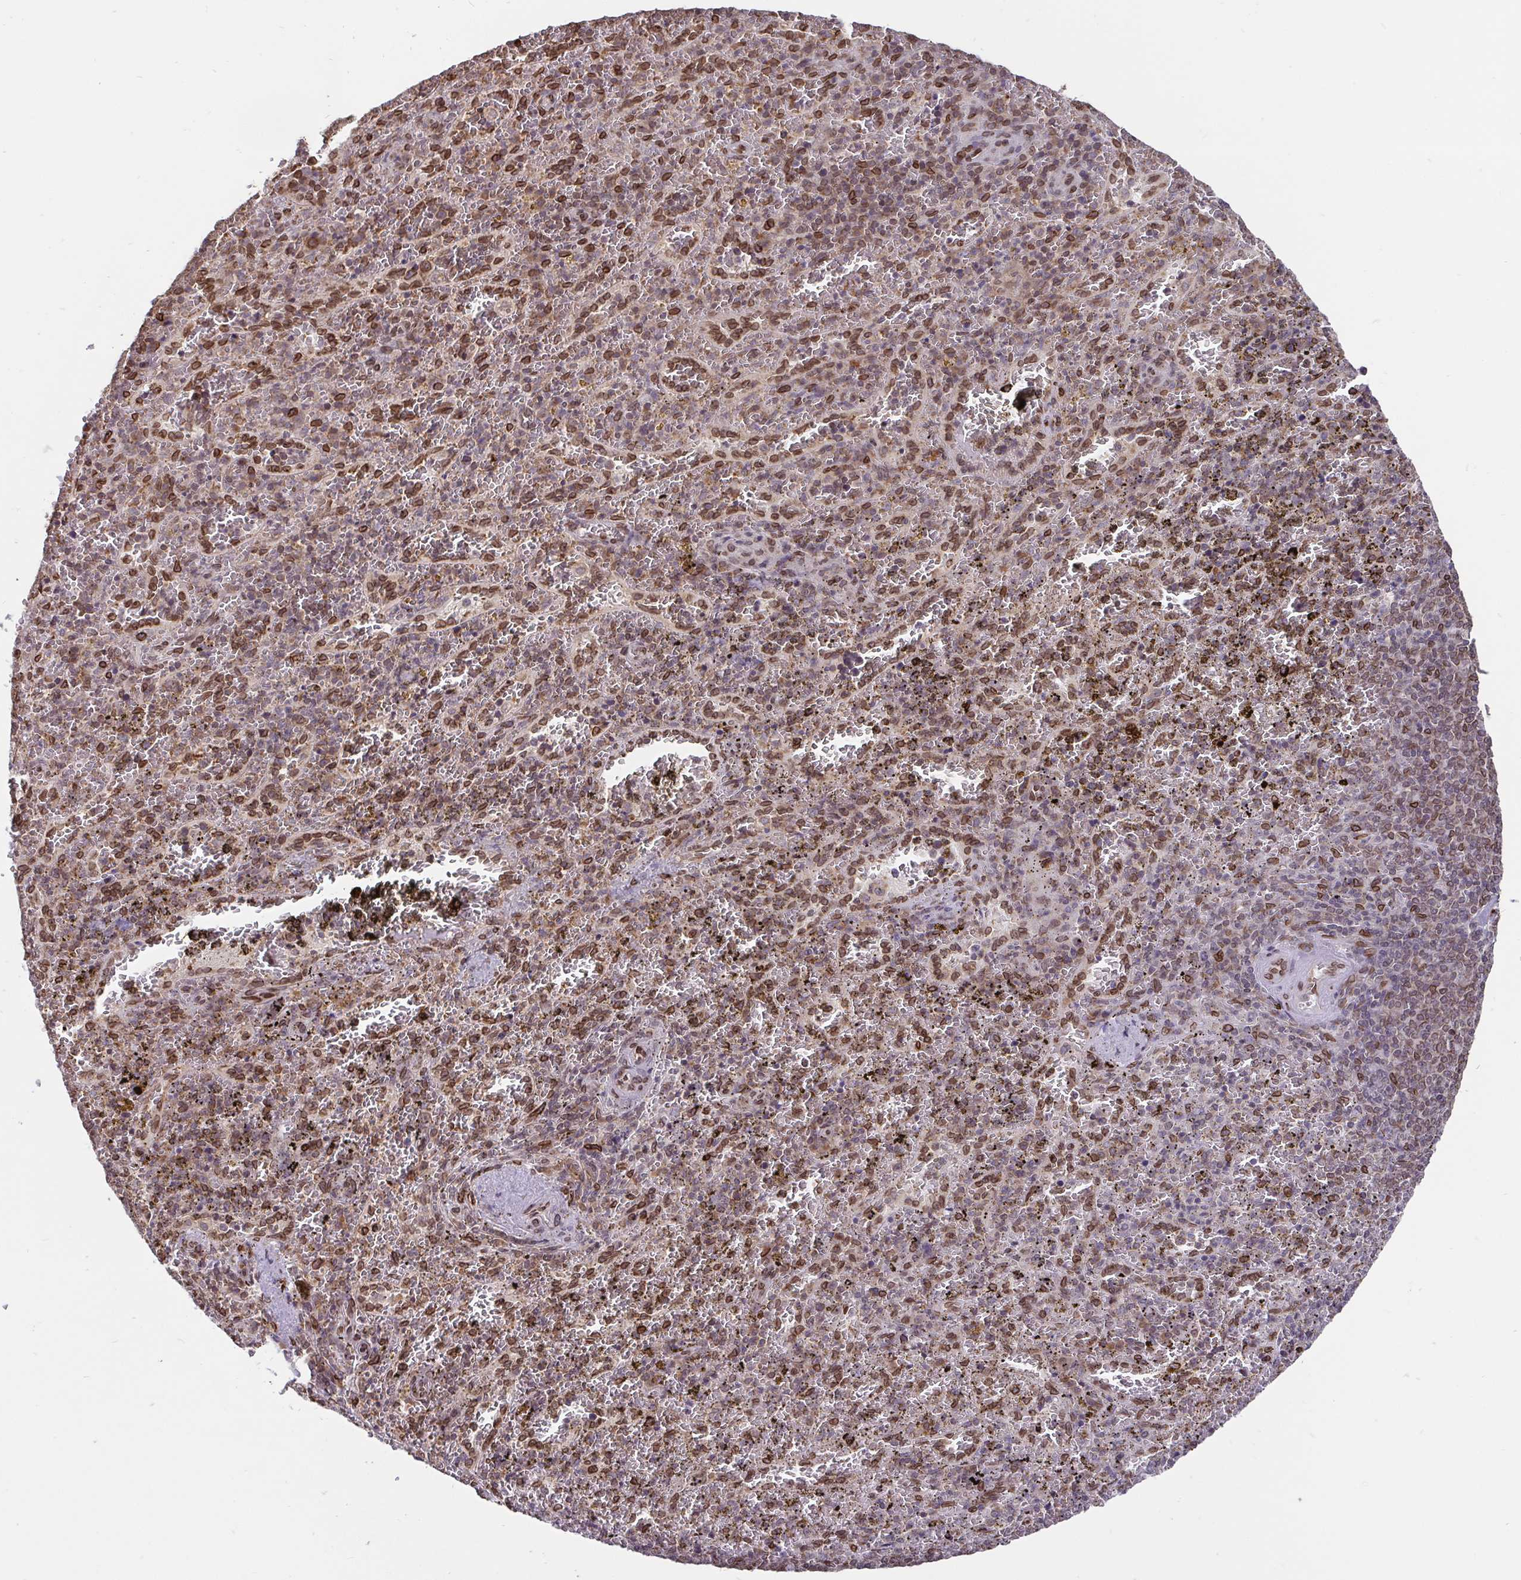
{"staining": {"intensity": "moderate", "quantity": ">75%", "location": "cytoplasmic/membranous,nuclear"}, "tissue": "spleen", "cell_type": "Cells in red pulp", "image_type": "normal", "snomed": [{"axis": "morphology", "description": "Normal tissue, NOS"}, {"axis": "topography", "description": "Spleen"}], "caption": "Immunohistochemistry (IHC) photomicrograph of normal human spleen stained for a protein (brown), which exhibits medium levels of moderate cytoplasmic/membranous,nuclear staining in approximately >75% of cells in red pulp.", "gene": "EMD", "patient": {"sex": "female", "age": 50}}